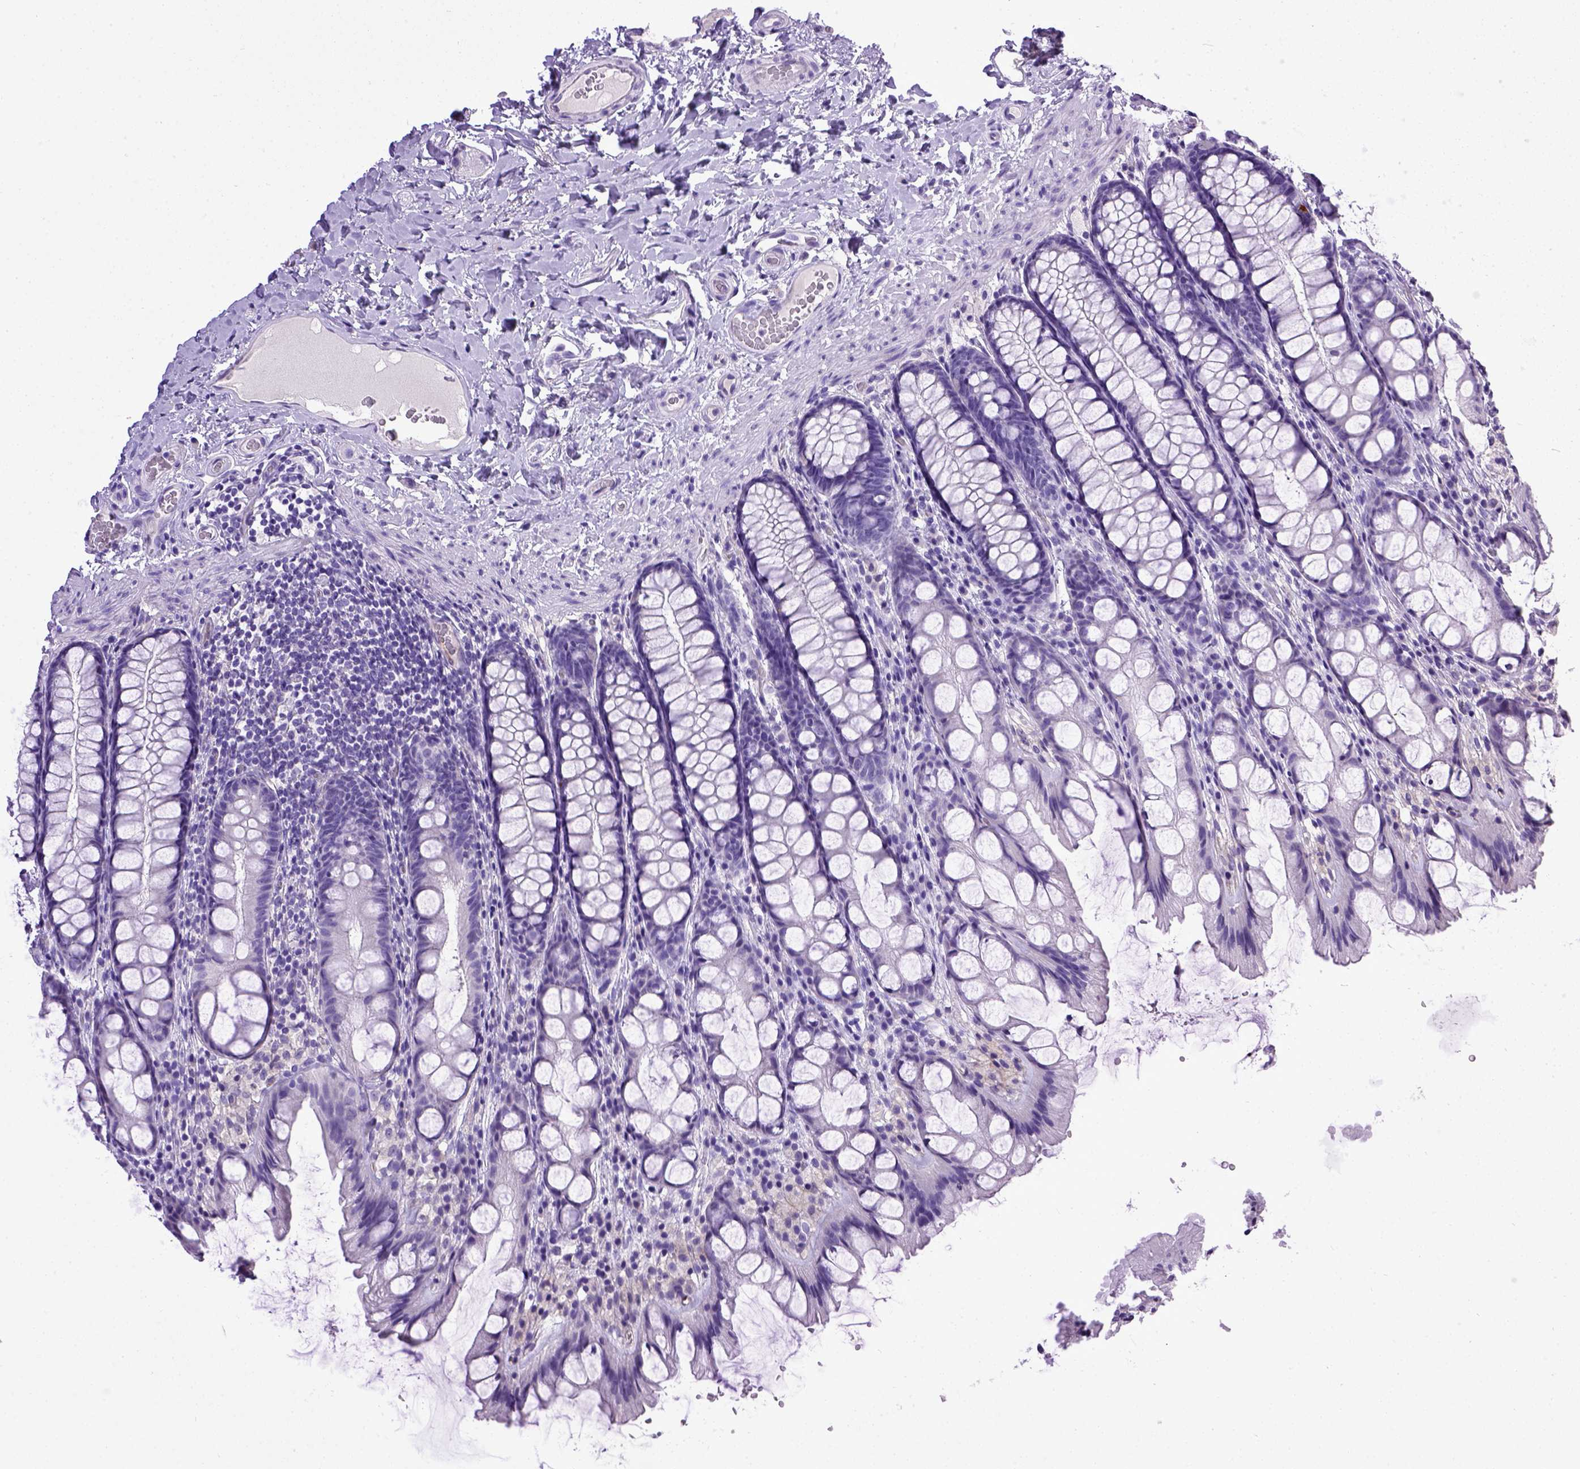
{"staining": {"intensity": "negative", "quantity": "none", "location": "none"}, "tissue": "colon", "cell_type": "Endothelial cells", "image_type": "normal", "snomed": [{"axis": "morphology", "description": "Normal tissue, NOS"}, {"axis": "topography", "description": "Colon"}], "caption": "High magnification brightfield microscopy of benign colon stained with DAB (3,3'-diaminobenzidine) (brown) and counterstained with hematoxylin (blue): endothelial cells show no significant staining. Brightfield microscopy of IHC stained with DAB (brown) and hematoxylin (blue), captured at high magnification.", "gene": "ENG", "patient": {"sex": "male", "age": 47}}